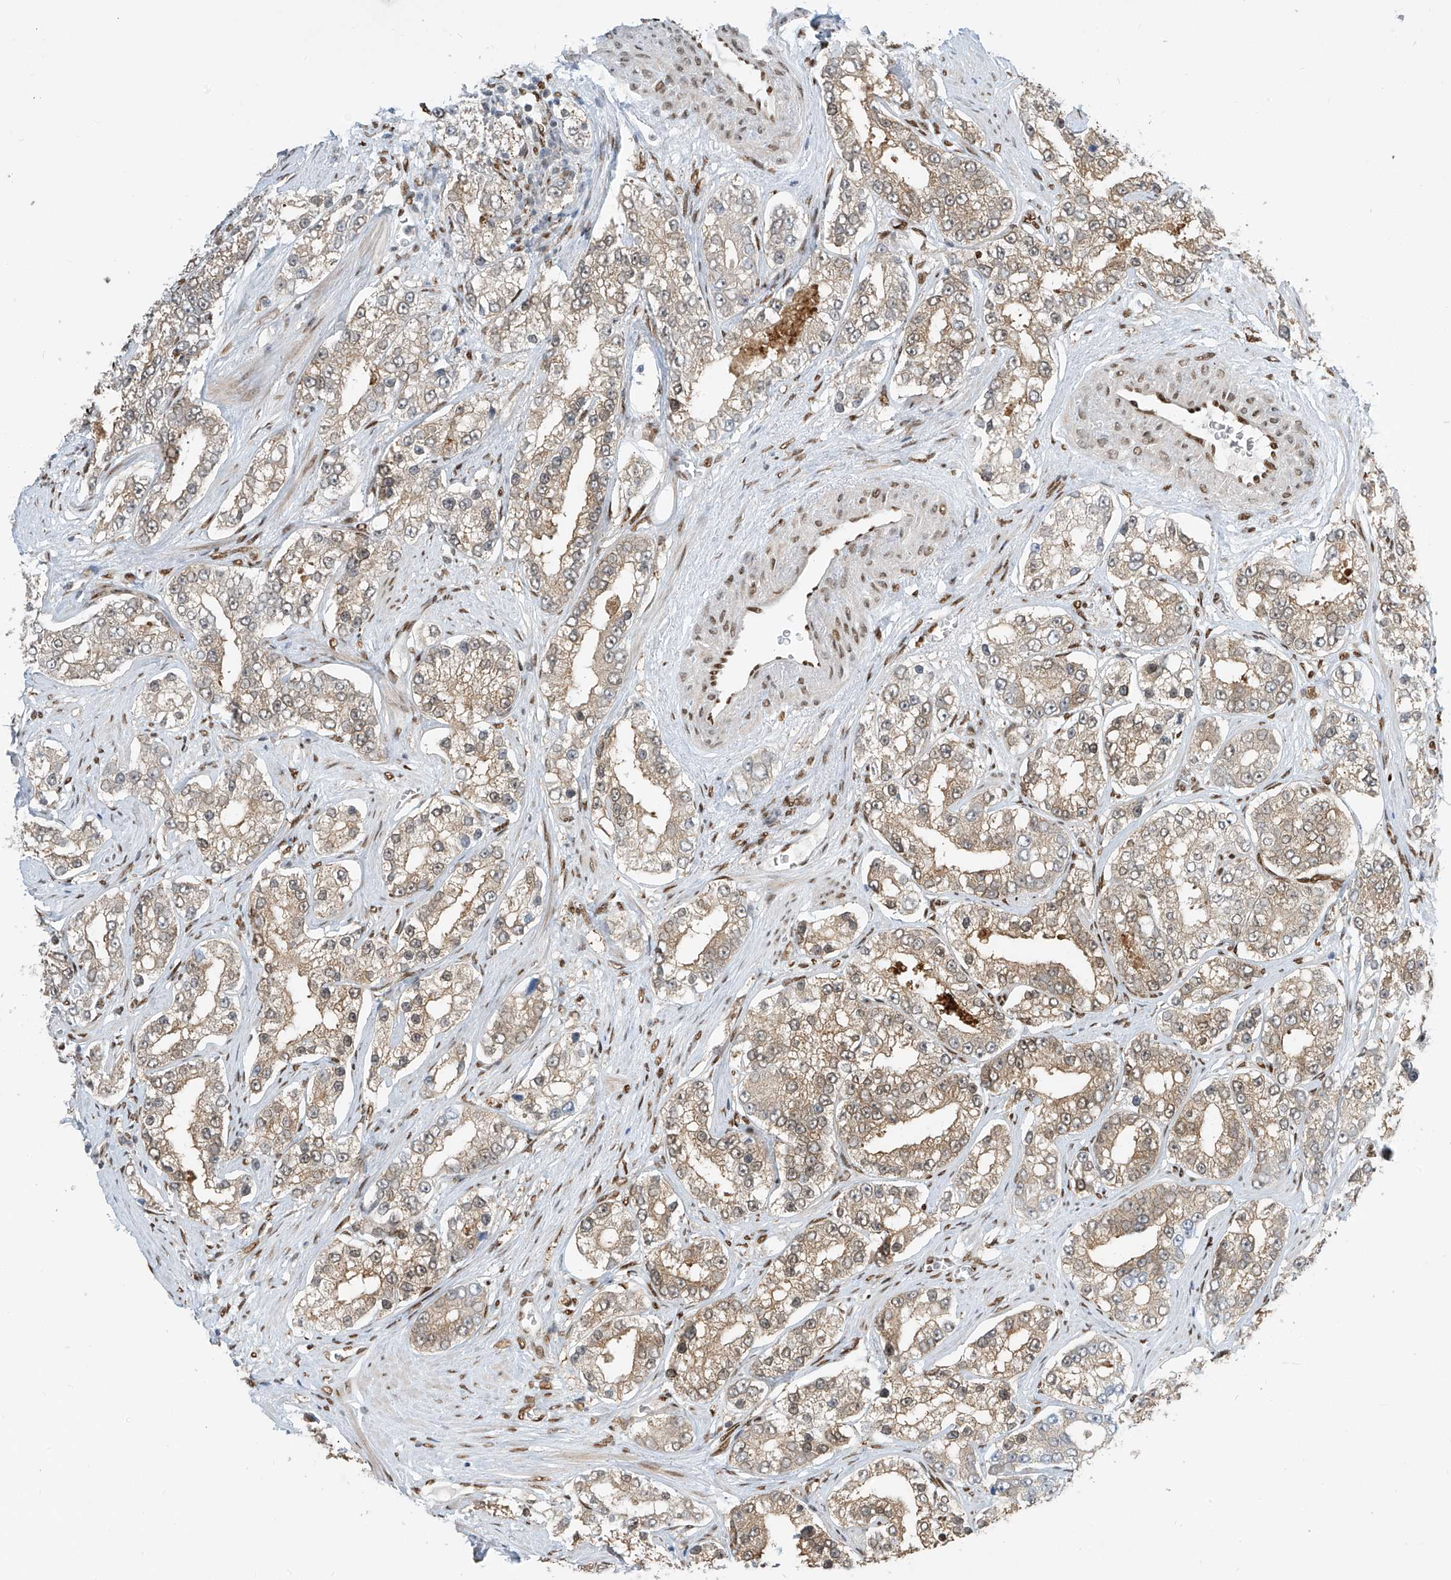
{"staining": {"intensity": "weak", "quantity": ">75%", "location": "cytoplasmic/membranous"}, "tissue": "prostate cancer", "cell_type": "Tumor cells", "image_type": "cancer", "snomed": [{"axis": "morphology", "description": "Normal tissue, NOS"}, {"axis": "morphology", "description": "Adenocarcinoma, High grade"}, {"axis": "topography", "description": "Prostate"}], "caption": "Prostate adenocarcinoma (high-grade) stained with DAB immunohistochemistry (IHC) exhibits low levels of weak cytoplasmic/membranous positivity in approximately >75% of tumor cells. (Brightfield microscopy of DAB IHC at high magnification).", "gene": "PM20D2", "patient": {"sex": "male", "age": 83}}